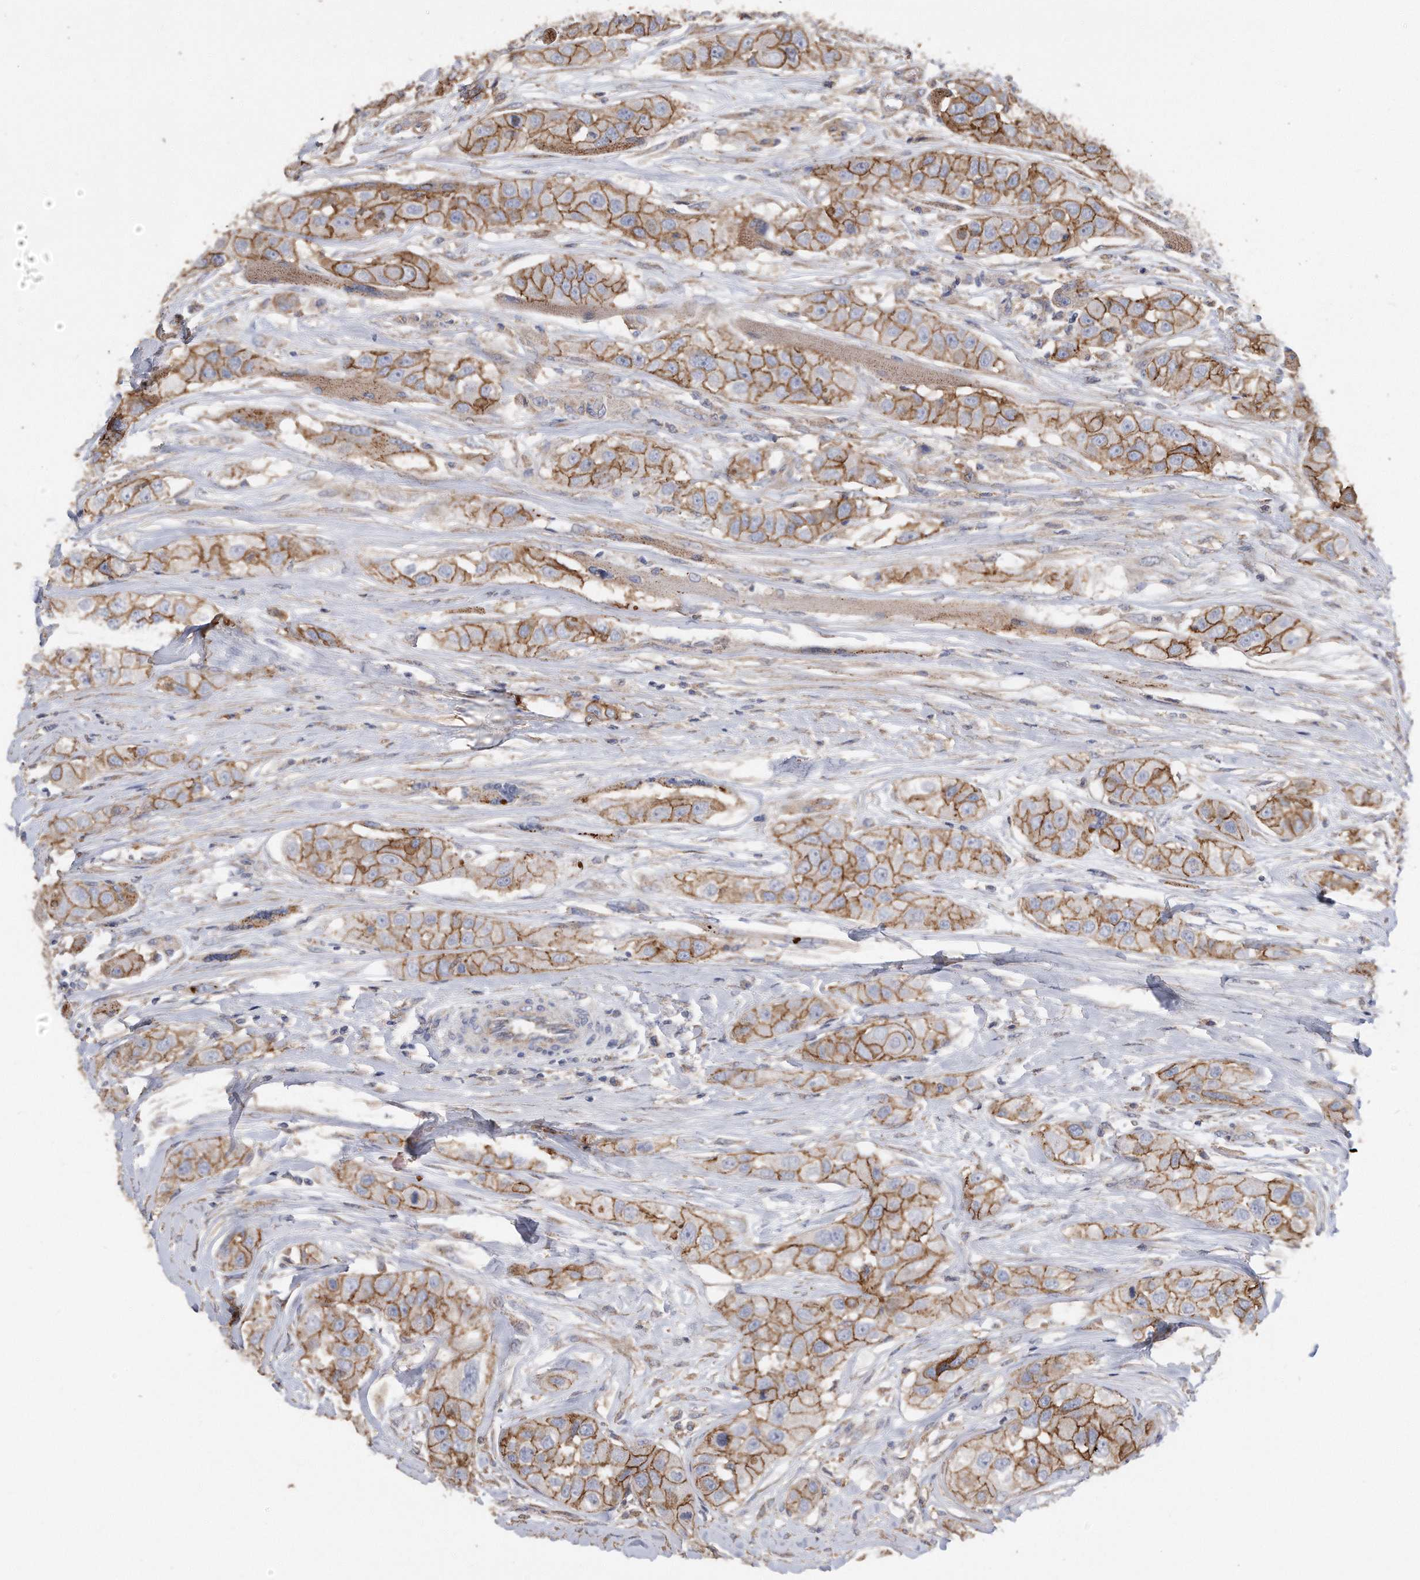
{"staining": {"intensity": "moderate", "quantity": ">75%", "location": "cytoplasmic/membranous"}, "tissue": "head and neck cancer", "cell_type": "Tumor cells", "image_type": "cancer", "snomed": [{"axis": "morphology", "description": "Normal tissue, NOS"}, {"axis": "morphology", "description": "Squamous cell carcinoma, NOS"}, {"axis": "topography", "description": "Skeletal muscle"}, {"axis": "topography", "description": "Head-Neck"}], "caption": "Brown immunohistochemical staining in human head and neck squamous cell carcinoma demonstrates moderate cytoplasmic/membranous staining in about >75% of tumor cells.", "gene": "CDCP1", "patient": {"sex": "male", "age": 51}}